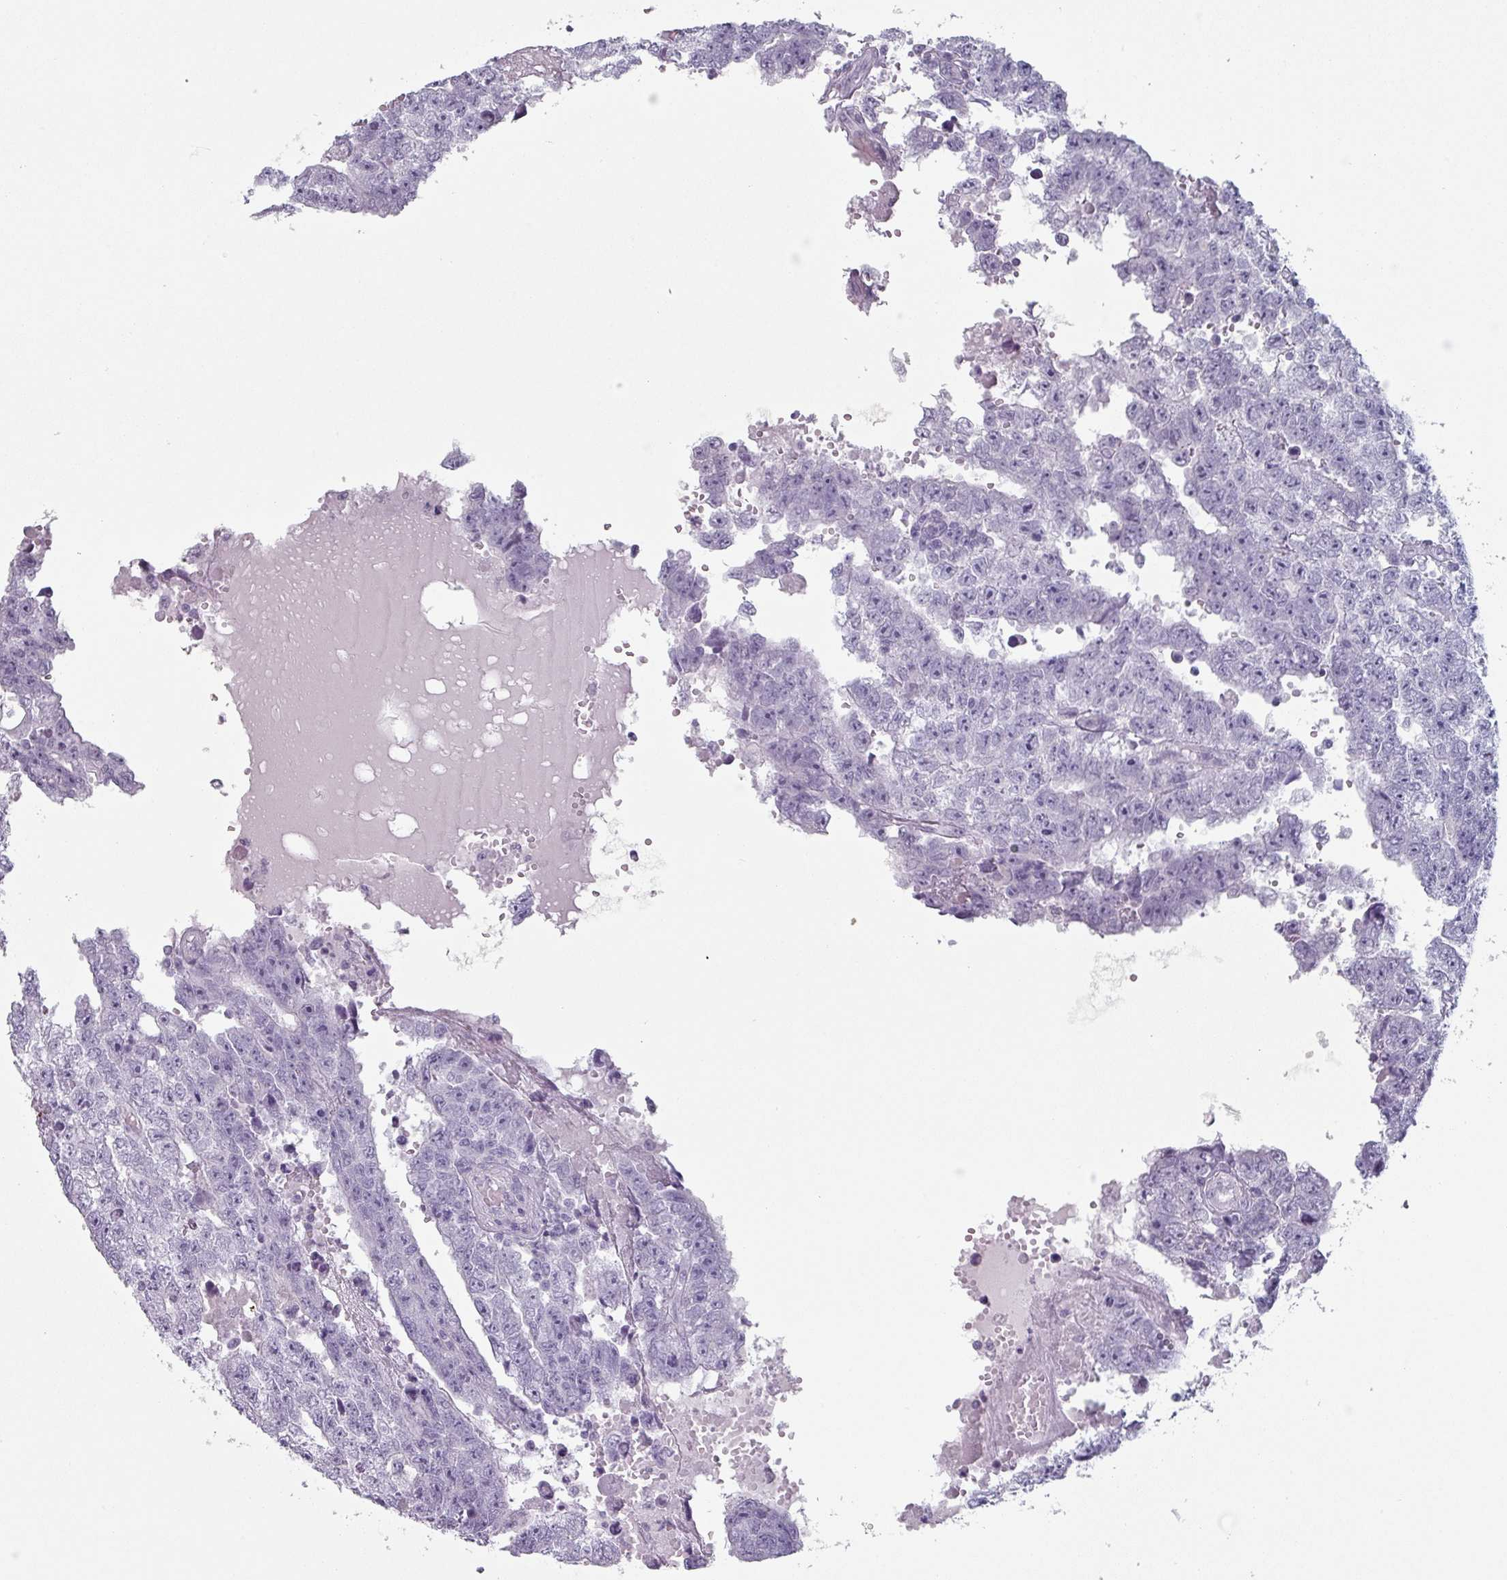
{"staining": {"intensity": "negative", "quantity": "none", "location": "none"}, "tissue": "testis cancer", "cell_type": "Tumor cells", "image_type": "cancer", "snomed": [{"axis": "morphology", "description": "Carcinoma, Embryonal, NOS"}, {"axis": "topography", "description": "Testis"}], "caption": "Testis cancer (embryonal carcinoma) was stained to show a protein in brown. There is no significant positivity in tumor cells.", "gene": "SLC35G2", "patient": {"sex": "male", "age": 25}}